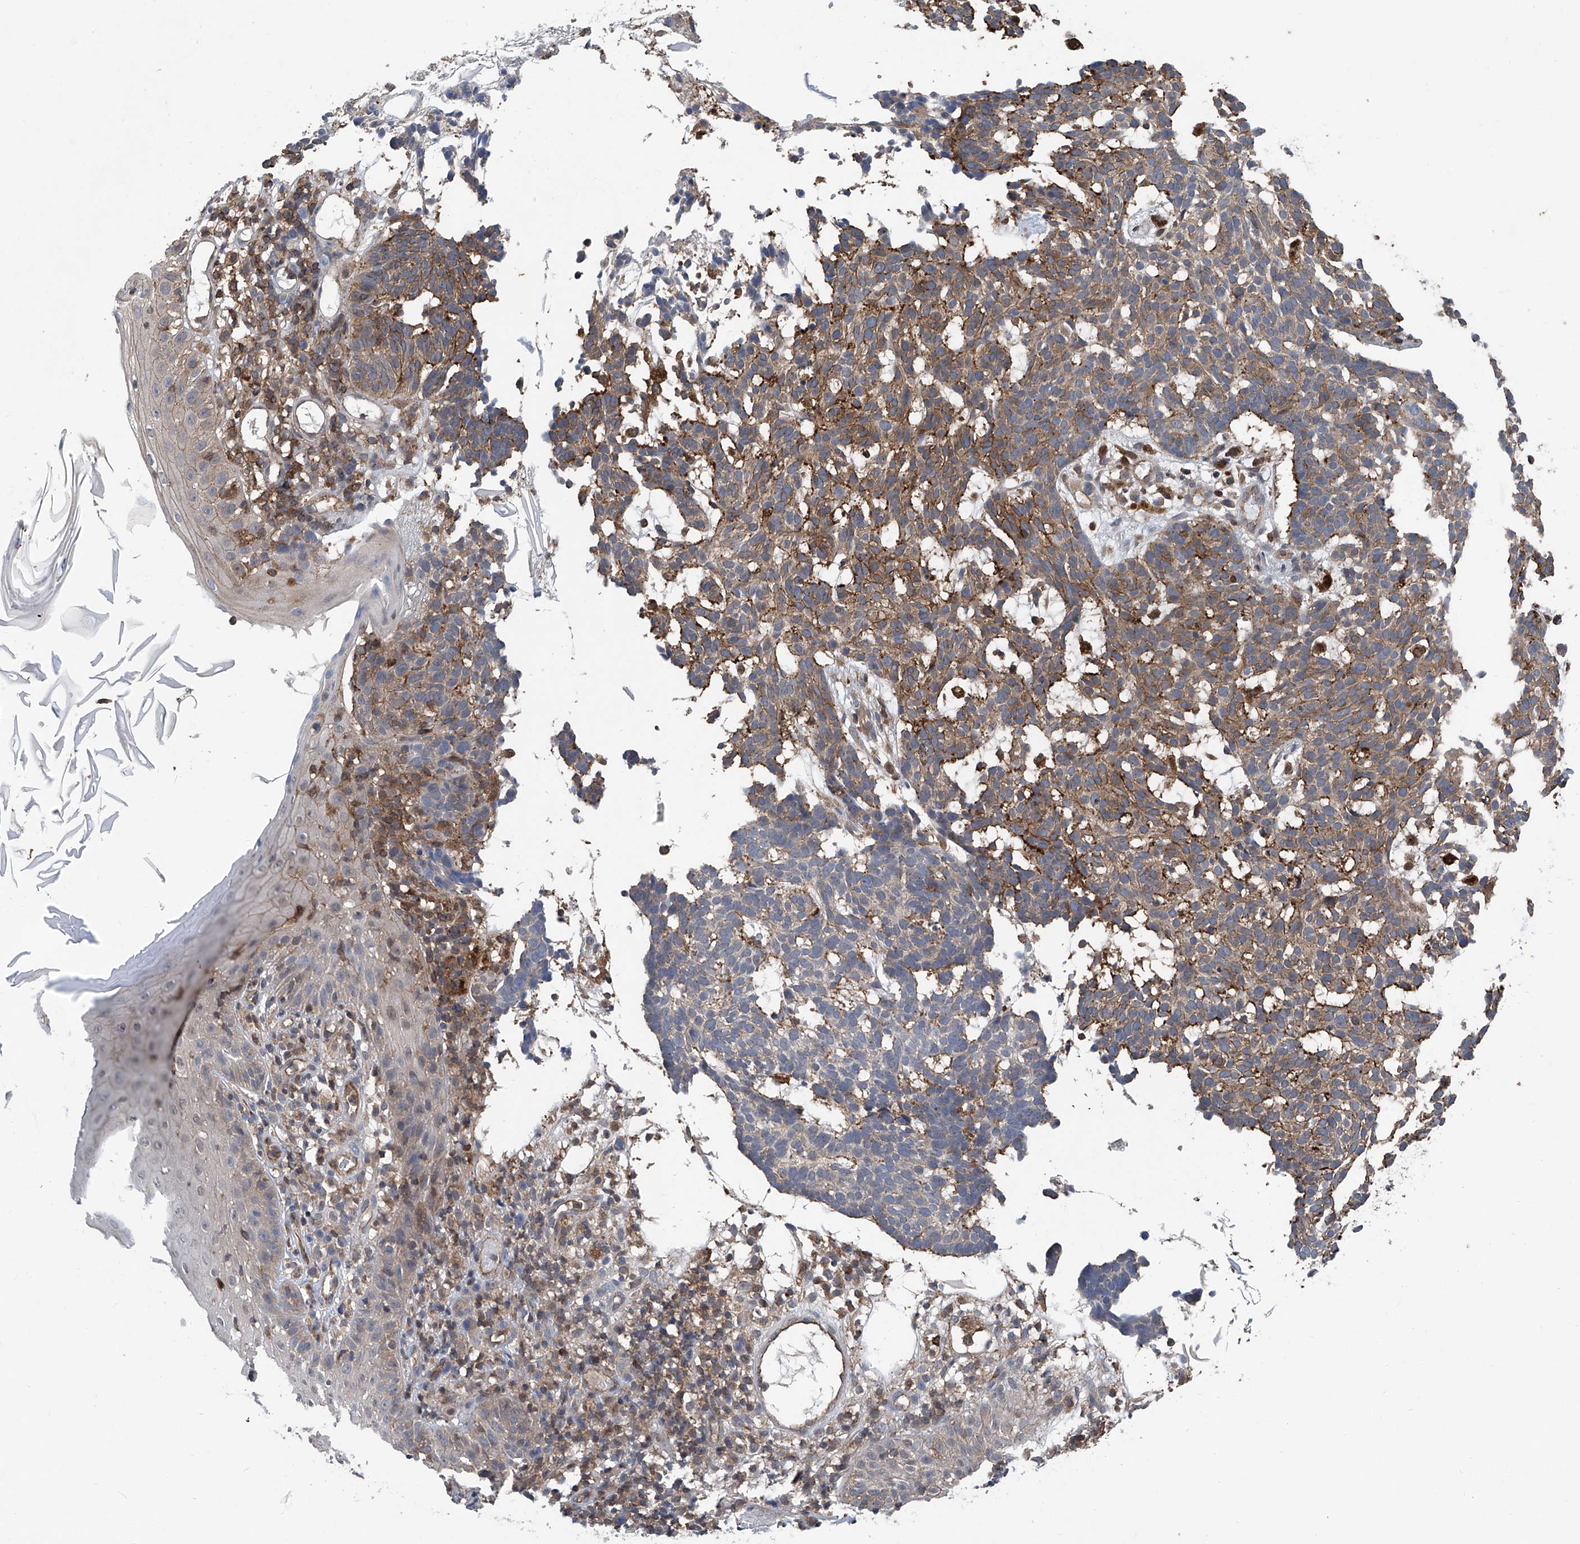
{"staining": {"intensity": "moderate", "quantity": "25%-75%", "location": "cytoplasmic/membranous"}, "tissue": "skin cancer", "cell_type": "Tumor cells", "image_type": "cancer", "snomed": [{"axis": "morphology", "description": "Basal cell carcinoma"}, {"axis": "topography", "description": "Skin"}], "caption": "A micrograph of human skin basal cell carcinoma stained for a protein displays moderate cytoplasmic/membranous brown staining in tumor cells. (DAB IHC, brown staining for protein, blue staining for nuclei).", "gene": "TRIM38", "patient": {"sex": "male", "age": 85}}